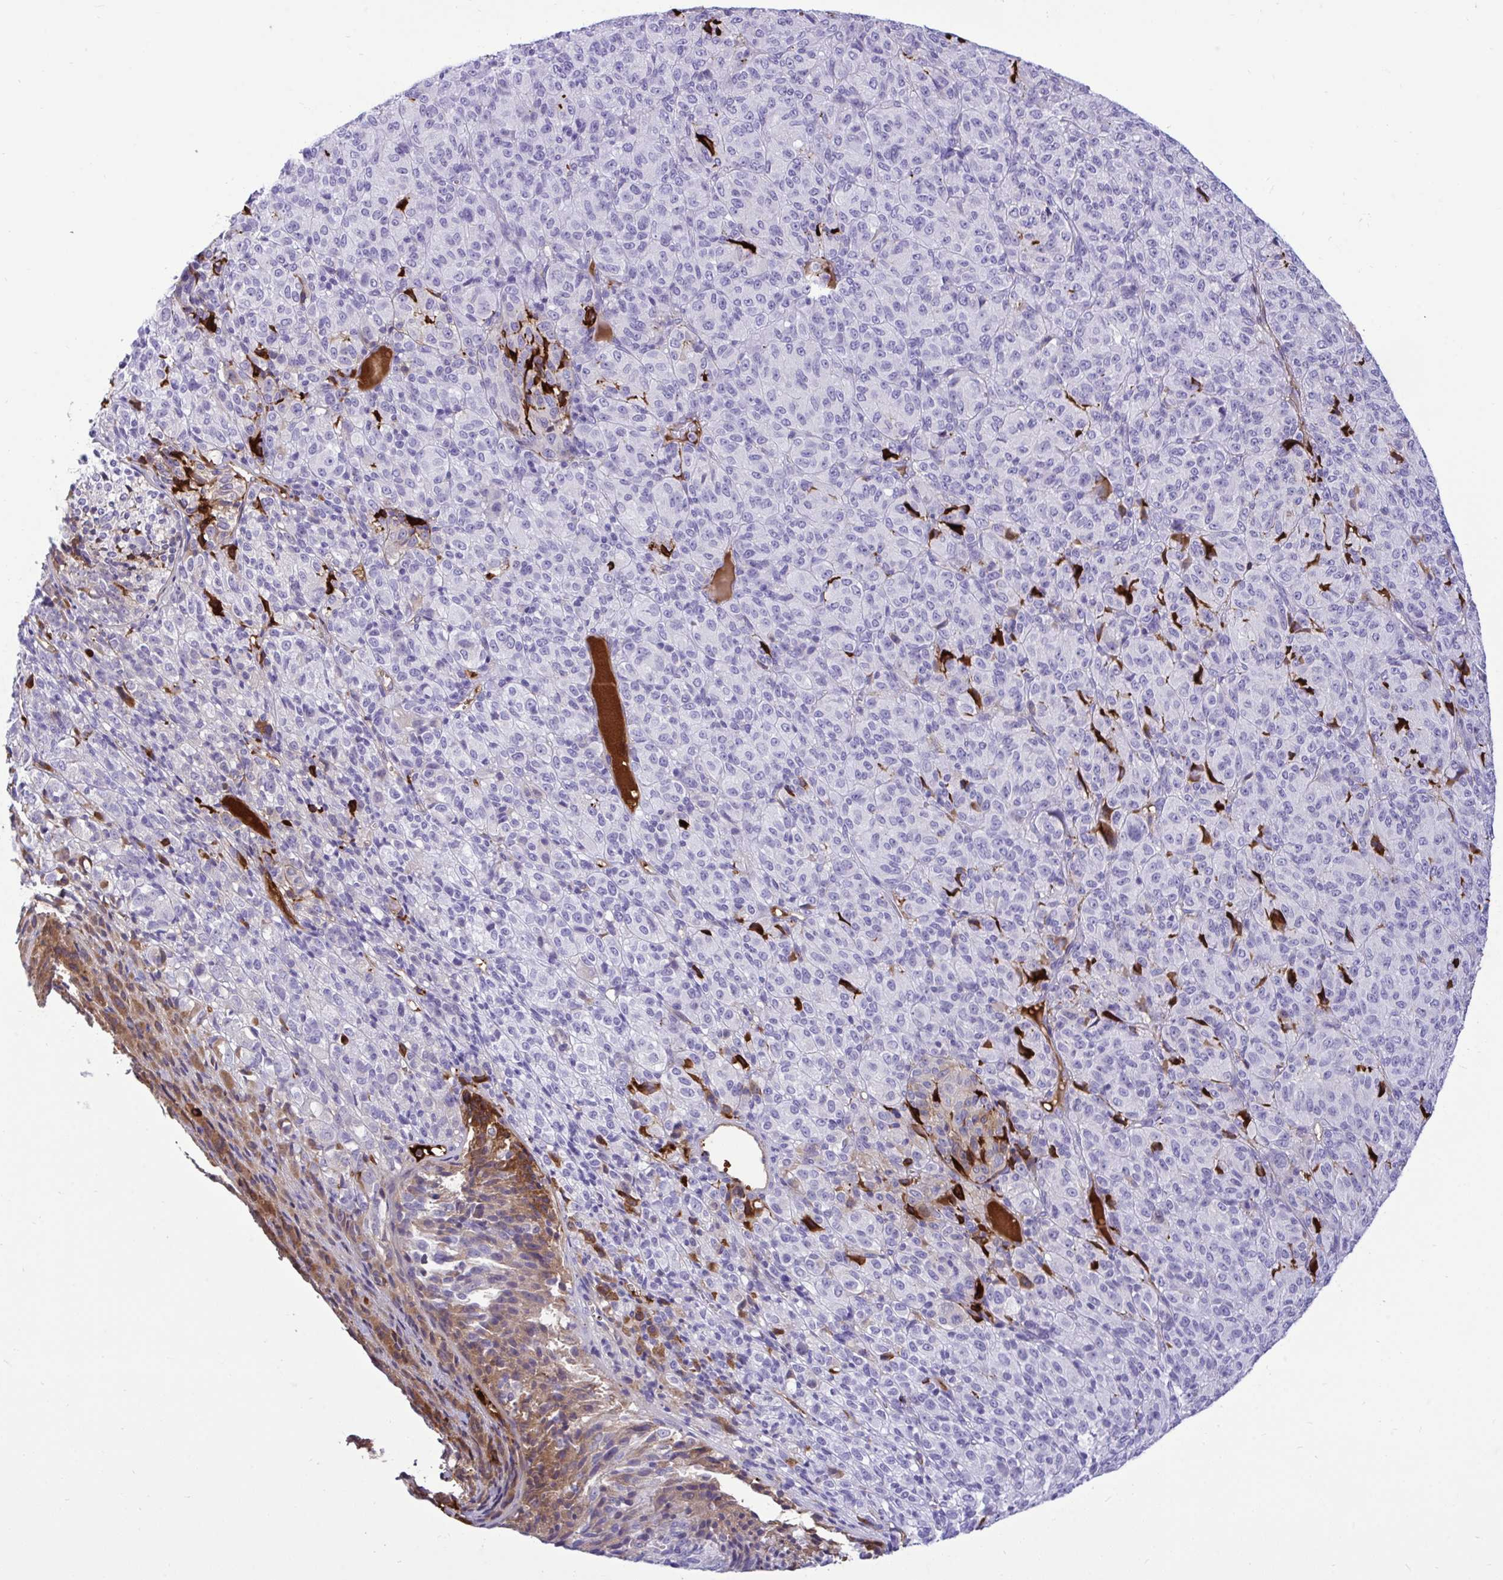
{"staining": {"intensity": "negative", "quantity": "none", "location": "none"}, "tissue": "melanoma", "cell_type": "Tumor cells", "image_type": "cancer", "snomed": [{"axis": "morphology", "description": "Malignant melanoma, Metastatic site"}, {"axis": "topography", "description": "Brain"}], "caption": "Micrograph shows no protein expression in tumor cells of malignant melanoma (metastatic site) tissue.", "gene": "F2", "patient": {"sex": "female", "age": 56}}